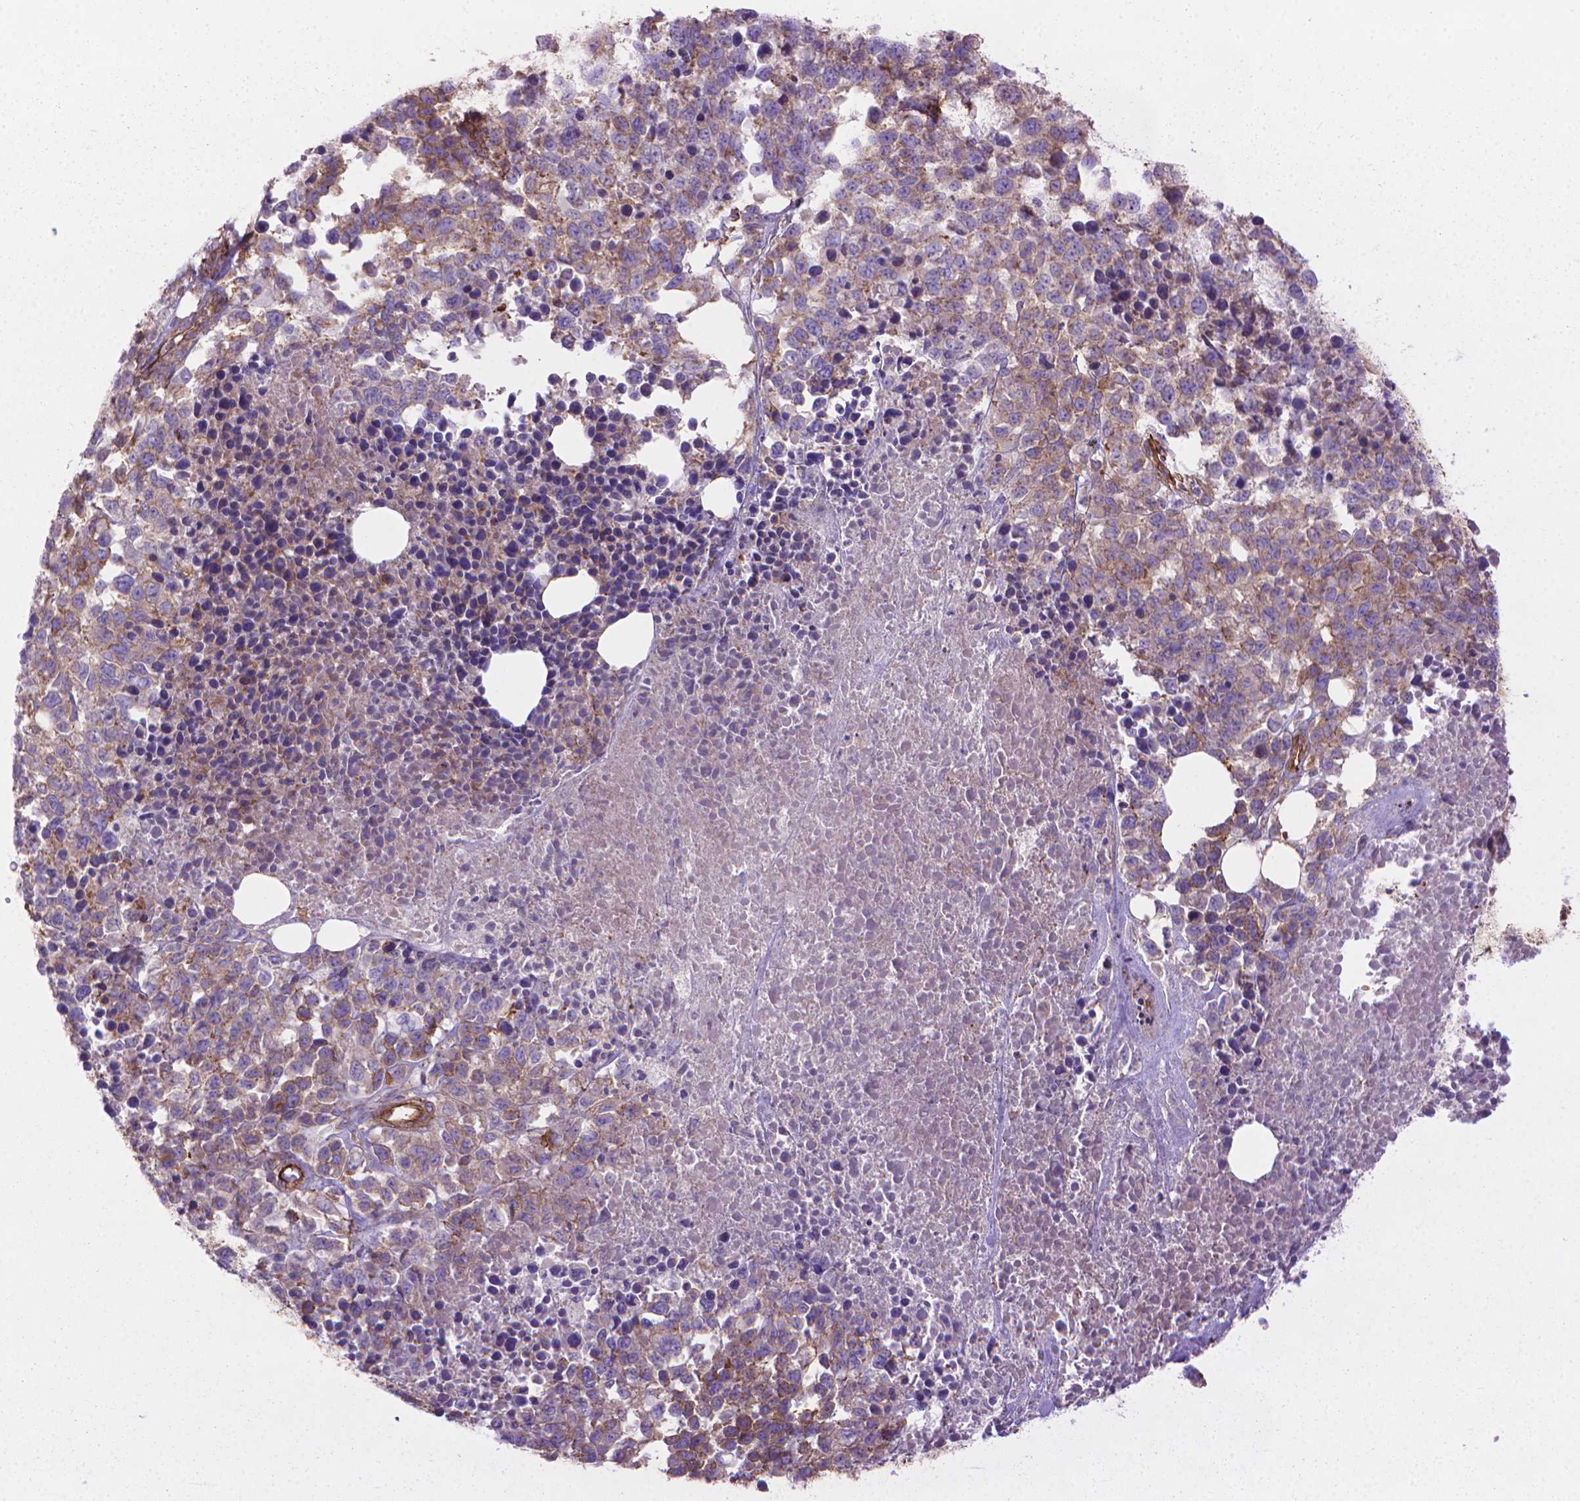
{"staining": {"intensity": "weak", "quantity": ">75%", "location": "cytoplasmic/membranous"}, "tissue": "melanoma", "cell_type": "Tumor cells", "image_type": "cancer", "snomed": [{"axis": "morphology", "description": "Malignant melanoma, Metastatic site"}, {"axis": "topography", "description": "Skin"}], "caption": "Immunohistochemical staining of malignant melanoma (metastatic site) displays low levels of weak cytoplasmic/membranous protein staining in about >75% of tumor cells.", "gene": "TENT5A", "patient": {"sex": "male", "age": 84}}